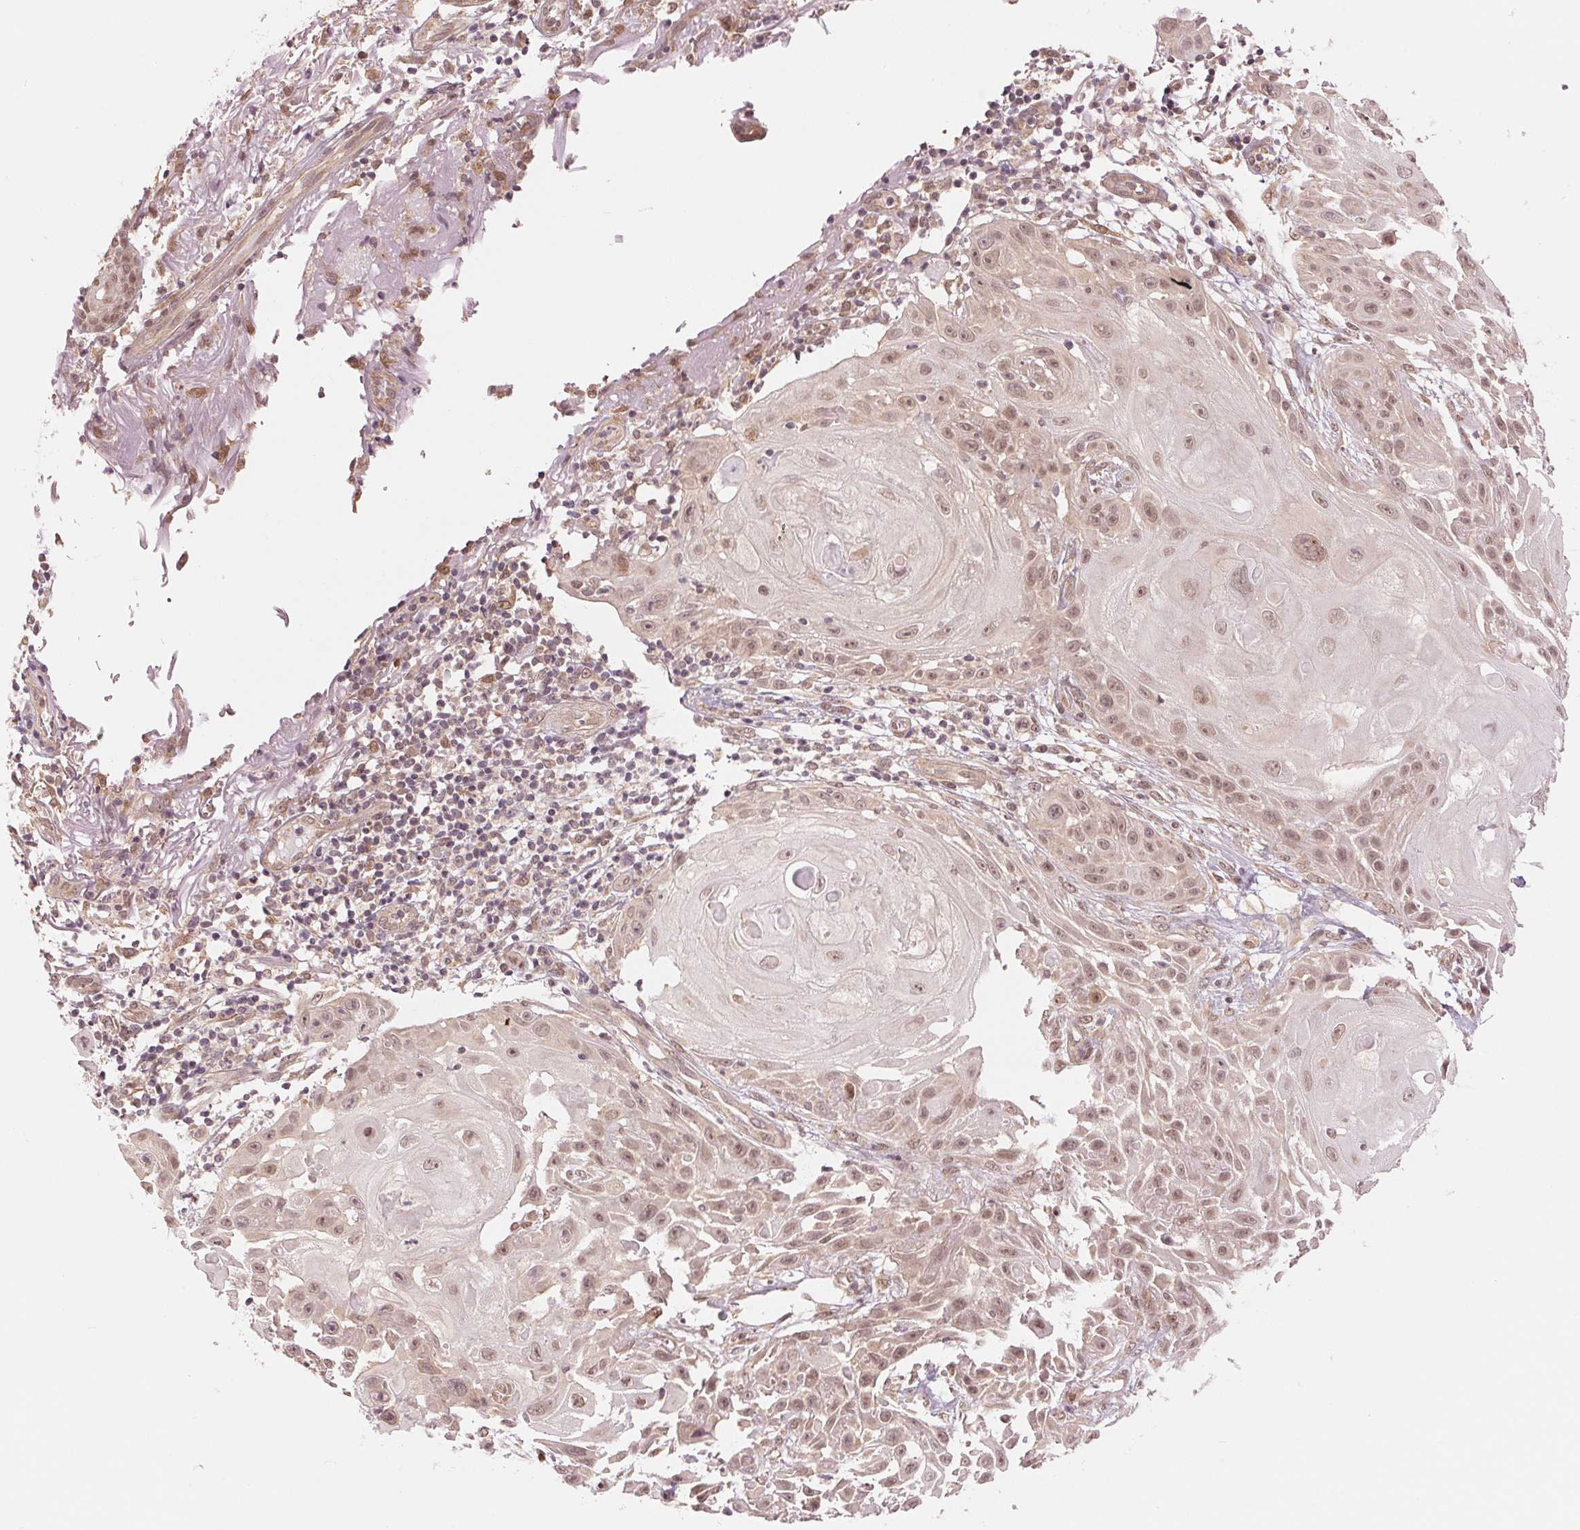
{"staining": {"intensity": "moderate", "quantity": ">75%", "location": "nuclear"}, "tissue": "skin cancer", "cell_type": "Tumor cells", "image_type": "cancer", "snomed": [{"axis": "morphology", "description": "Squamous cell carcinoma, NOS"}, {"axis": "topography", "description": "Skin"}], "caption": "Protein staining demonstrates moderate nuclear expression in about >75% of tumor cells in skin cancer.", "gene": "ERI3", "patient": {"sex": "female", "age": 91}}